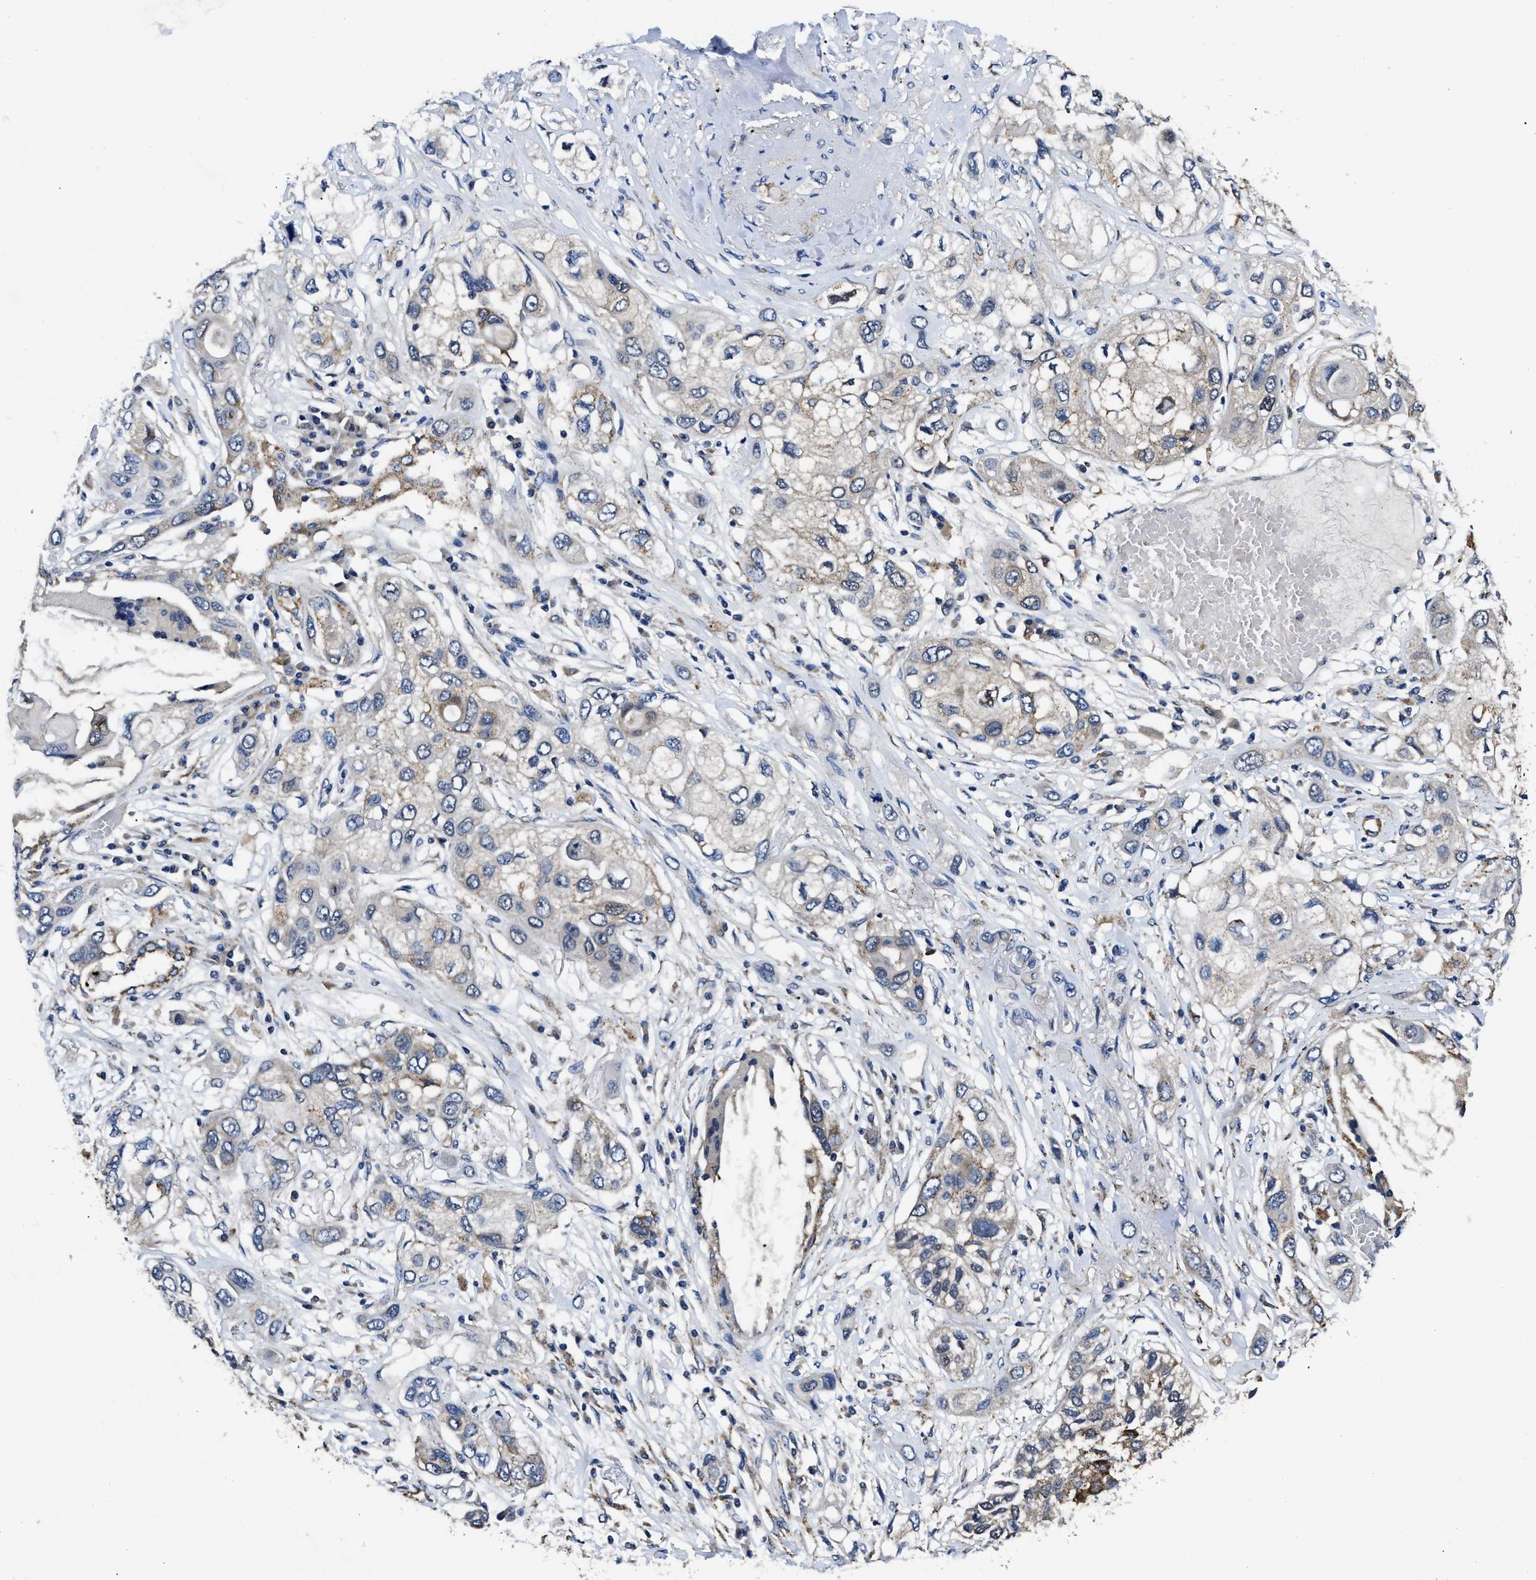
{"staining": {"intensity": "negative", "quantity": "none", "location": "none"}, "tissue": "lung cancer", "cell_type": "Tumor cells", "image_type": "cancer", "snomed": [{"axis": "morphology", "description": "Squamous cell carcinoma, NOS"}, {"axis": "topography", "description": "Lung"}], "caption": "Immunohistochemistry micrograph of neoplastic tissue: human lung cancer stained with DAB reveals no significant protein positivity in tumor cells.", "gene": "GET4", "patient": {"sex": "male", "age": 71}}